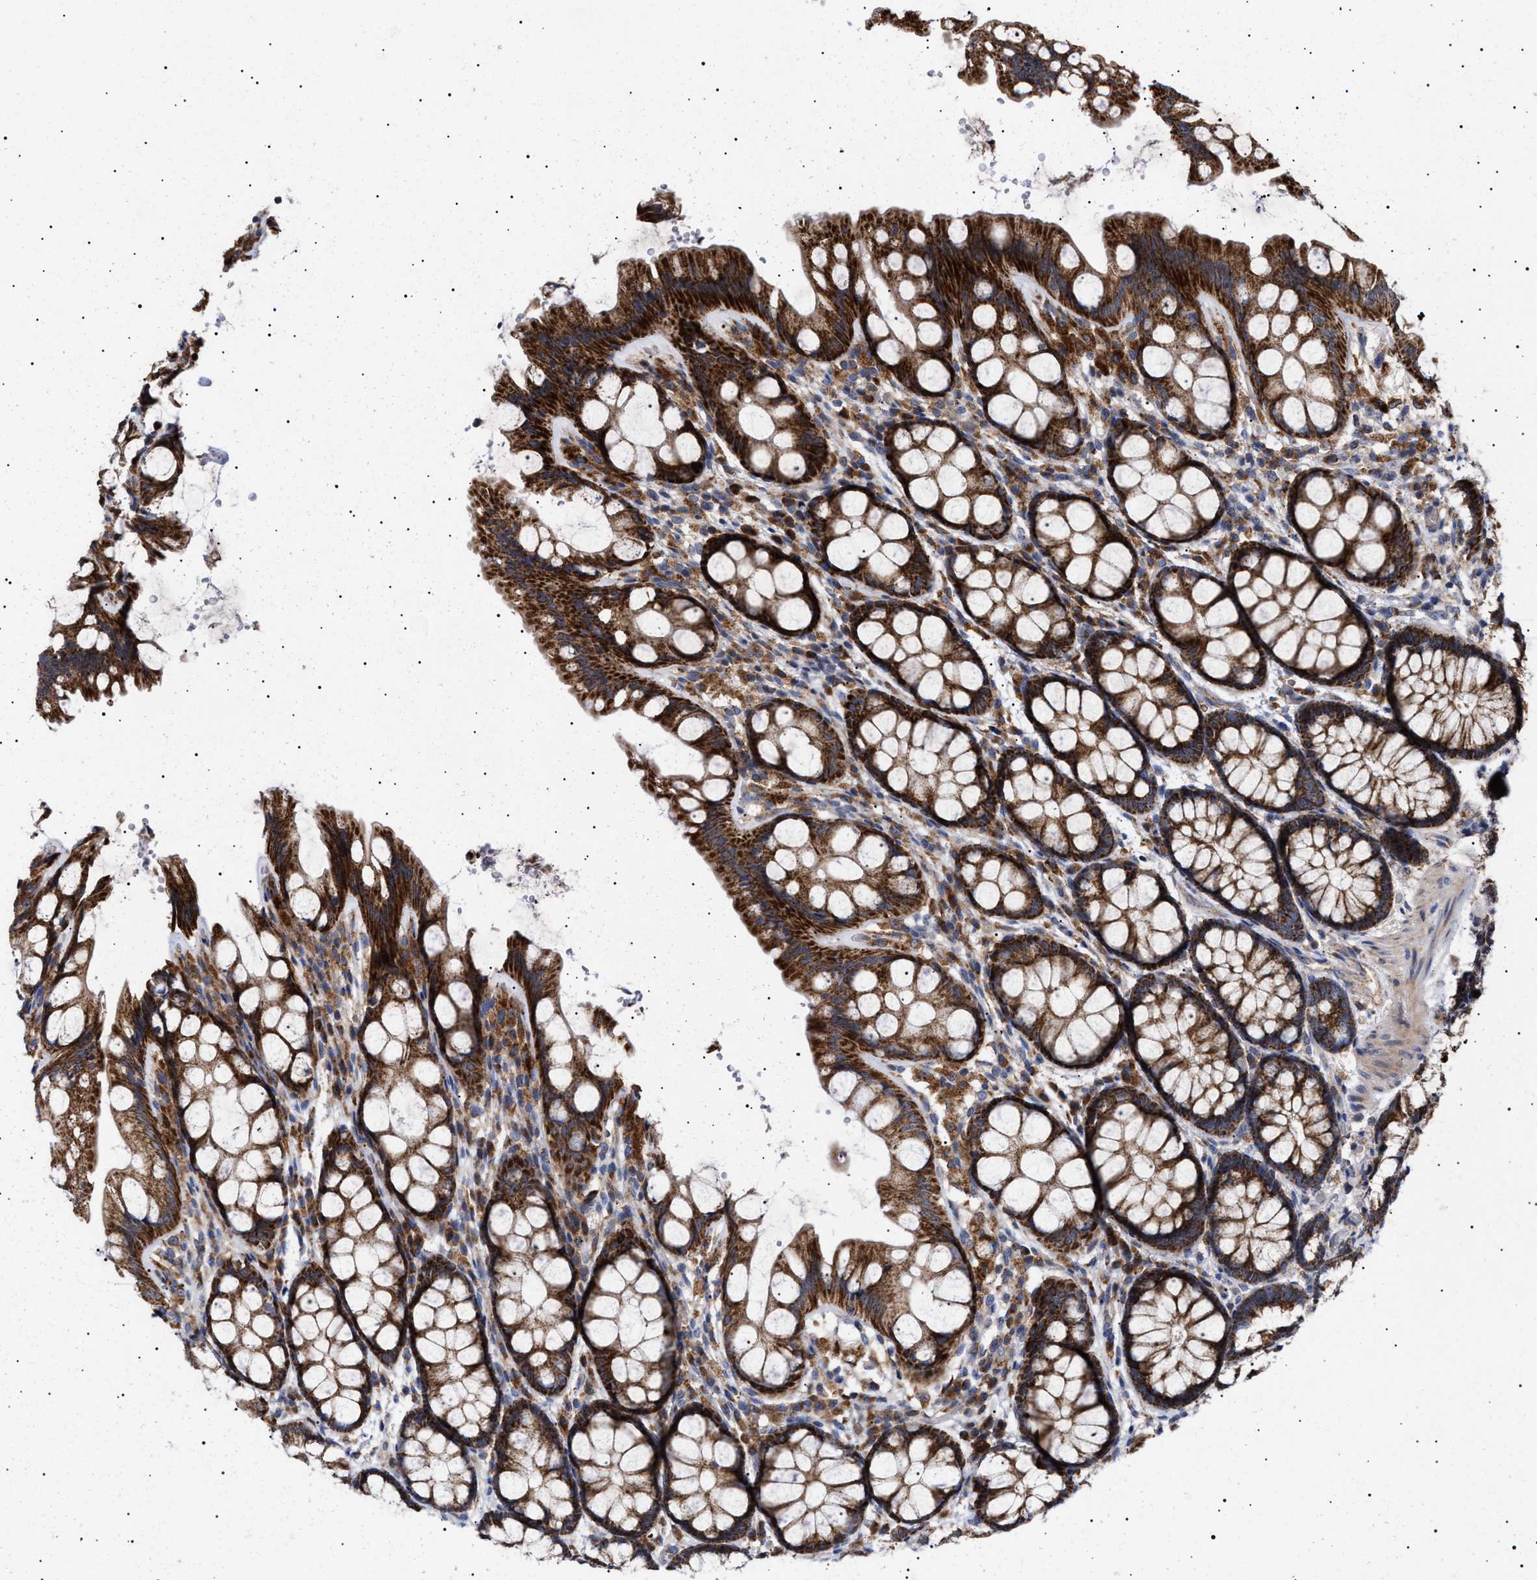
{"staining": {"intensity": "weak", "quantity": "25%-75%", "location": "cytoplasmic/membranous"}, "tissue": "colon", "cell_type": "Endothelial cells", "image_type": "normal", "snomed": [{"axis": "morphology", "description": "Normal tissue, NOS"}, {"axis": "topography", "description": "Colon"}], "caption": "This histopathology image reveals IHC staining of benign colon, with low weak cytoplasmic/membranous expression in about 25%-75% of endothelial cells.", "gene": "MRPL10", "patient": {"sex": "male", "age": 47}}